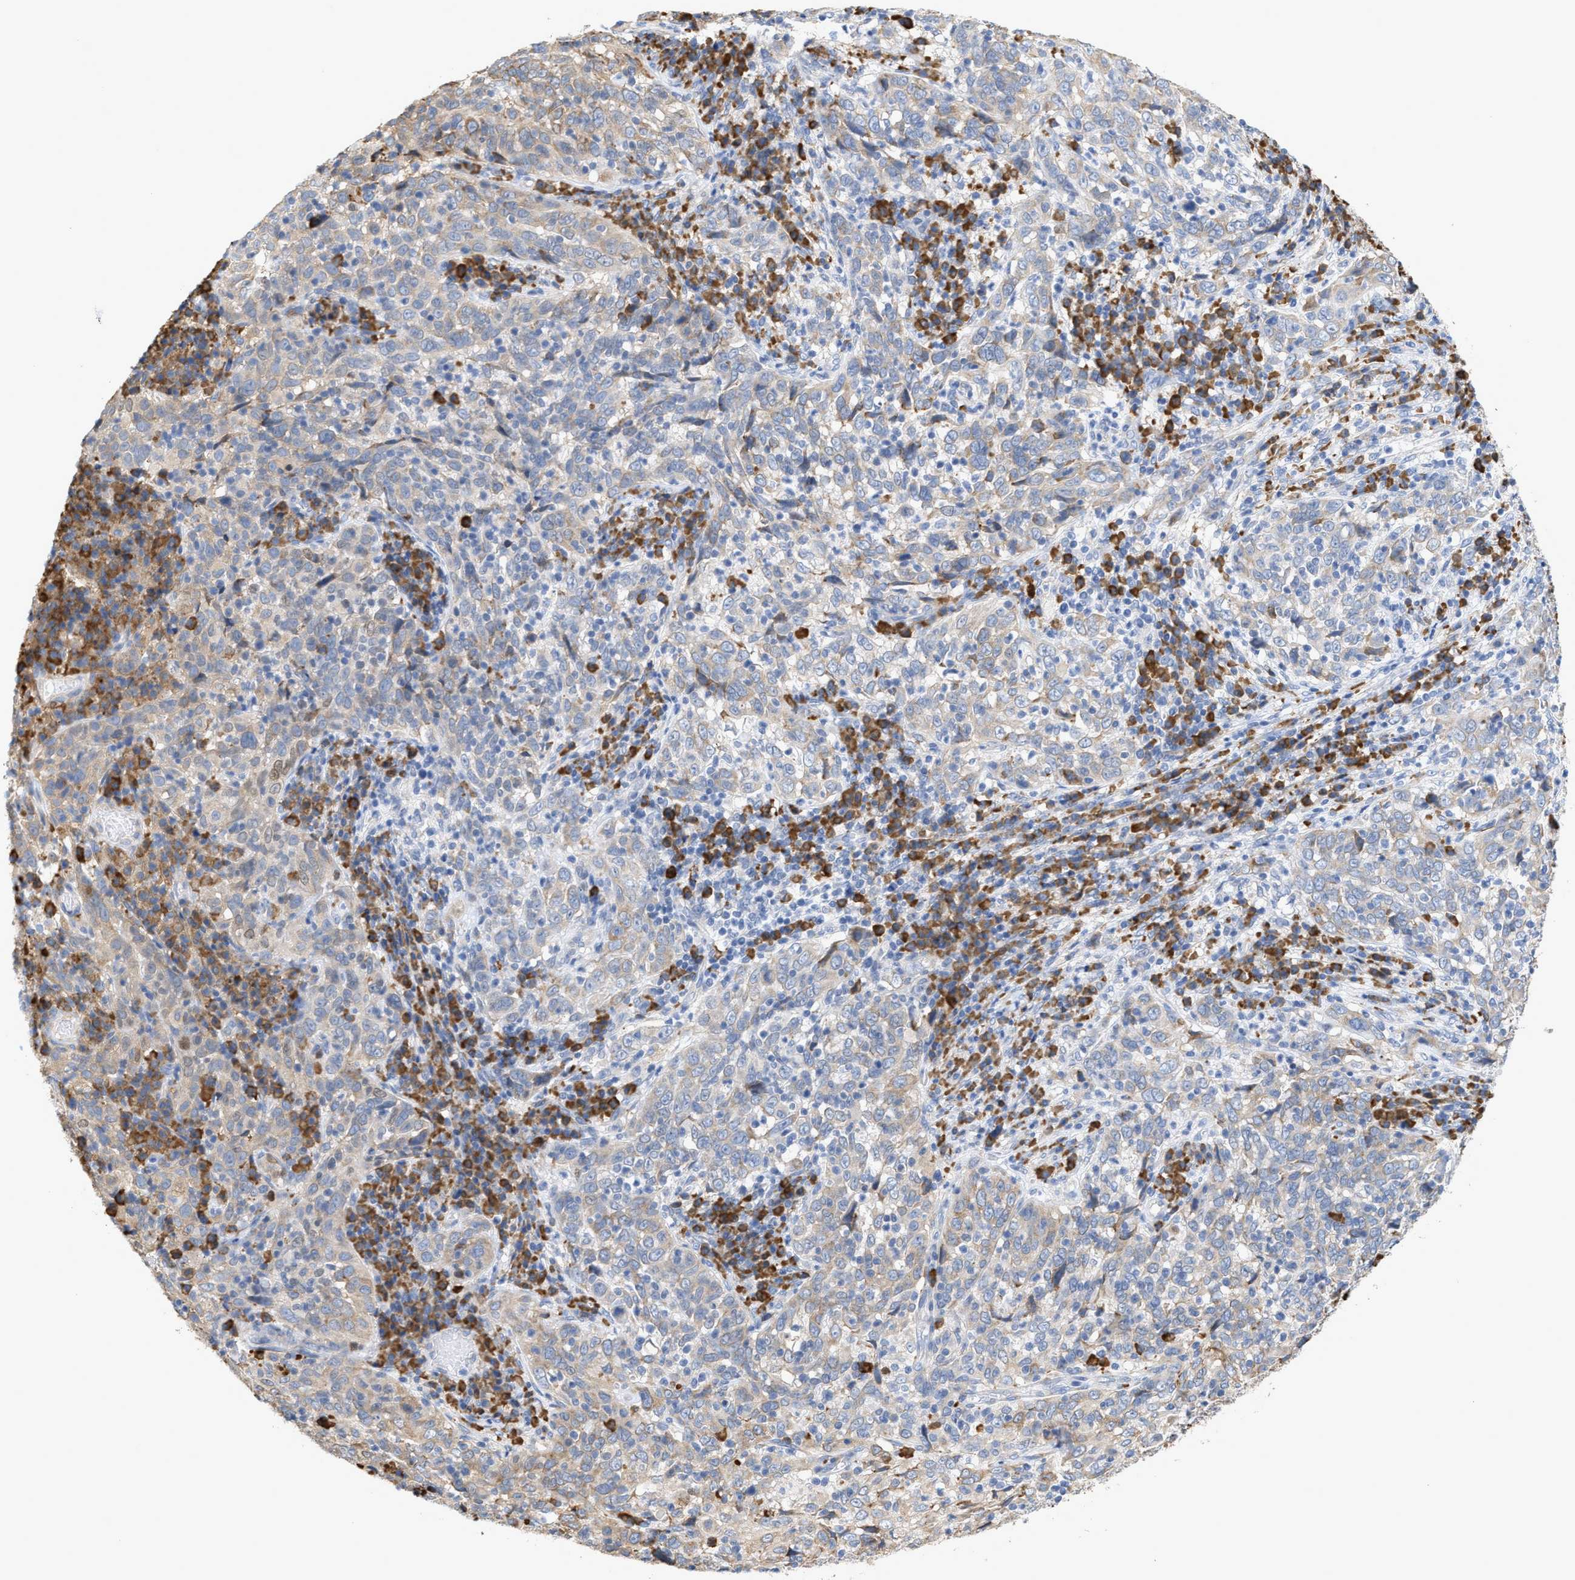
{"staining": {"intensity": "weak", "quantity": ">75%", "location": "cytoplasmic/membranous"}, "tissue": "cervical cancer", "cell_type": "Tumor cells", "image_type": "cancer", "snomed": [{"axis": "morphology", "description": "Squamous cell carcinoma, NOS"}, {"axis": "topography", "description": "Cervix"}], "caption": "Immunohistochemistry histopathology image of neoplastic tissue: human cervical squamous cell carcinoma stained using immunohistochemistry (IHC) exhibits low levels of weak protein expression localized specifically in the cytoplasmic/membranous of tumor cells, appearing as a cytoplasmic/membranous brown color.", "gene": "RYR2", "patient": {"sex": "female", "age": 46}}